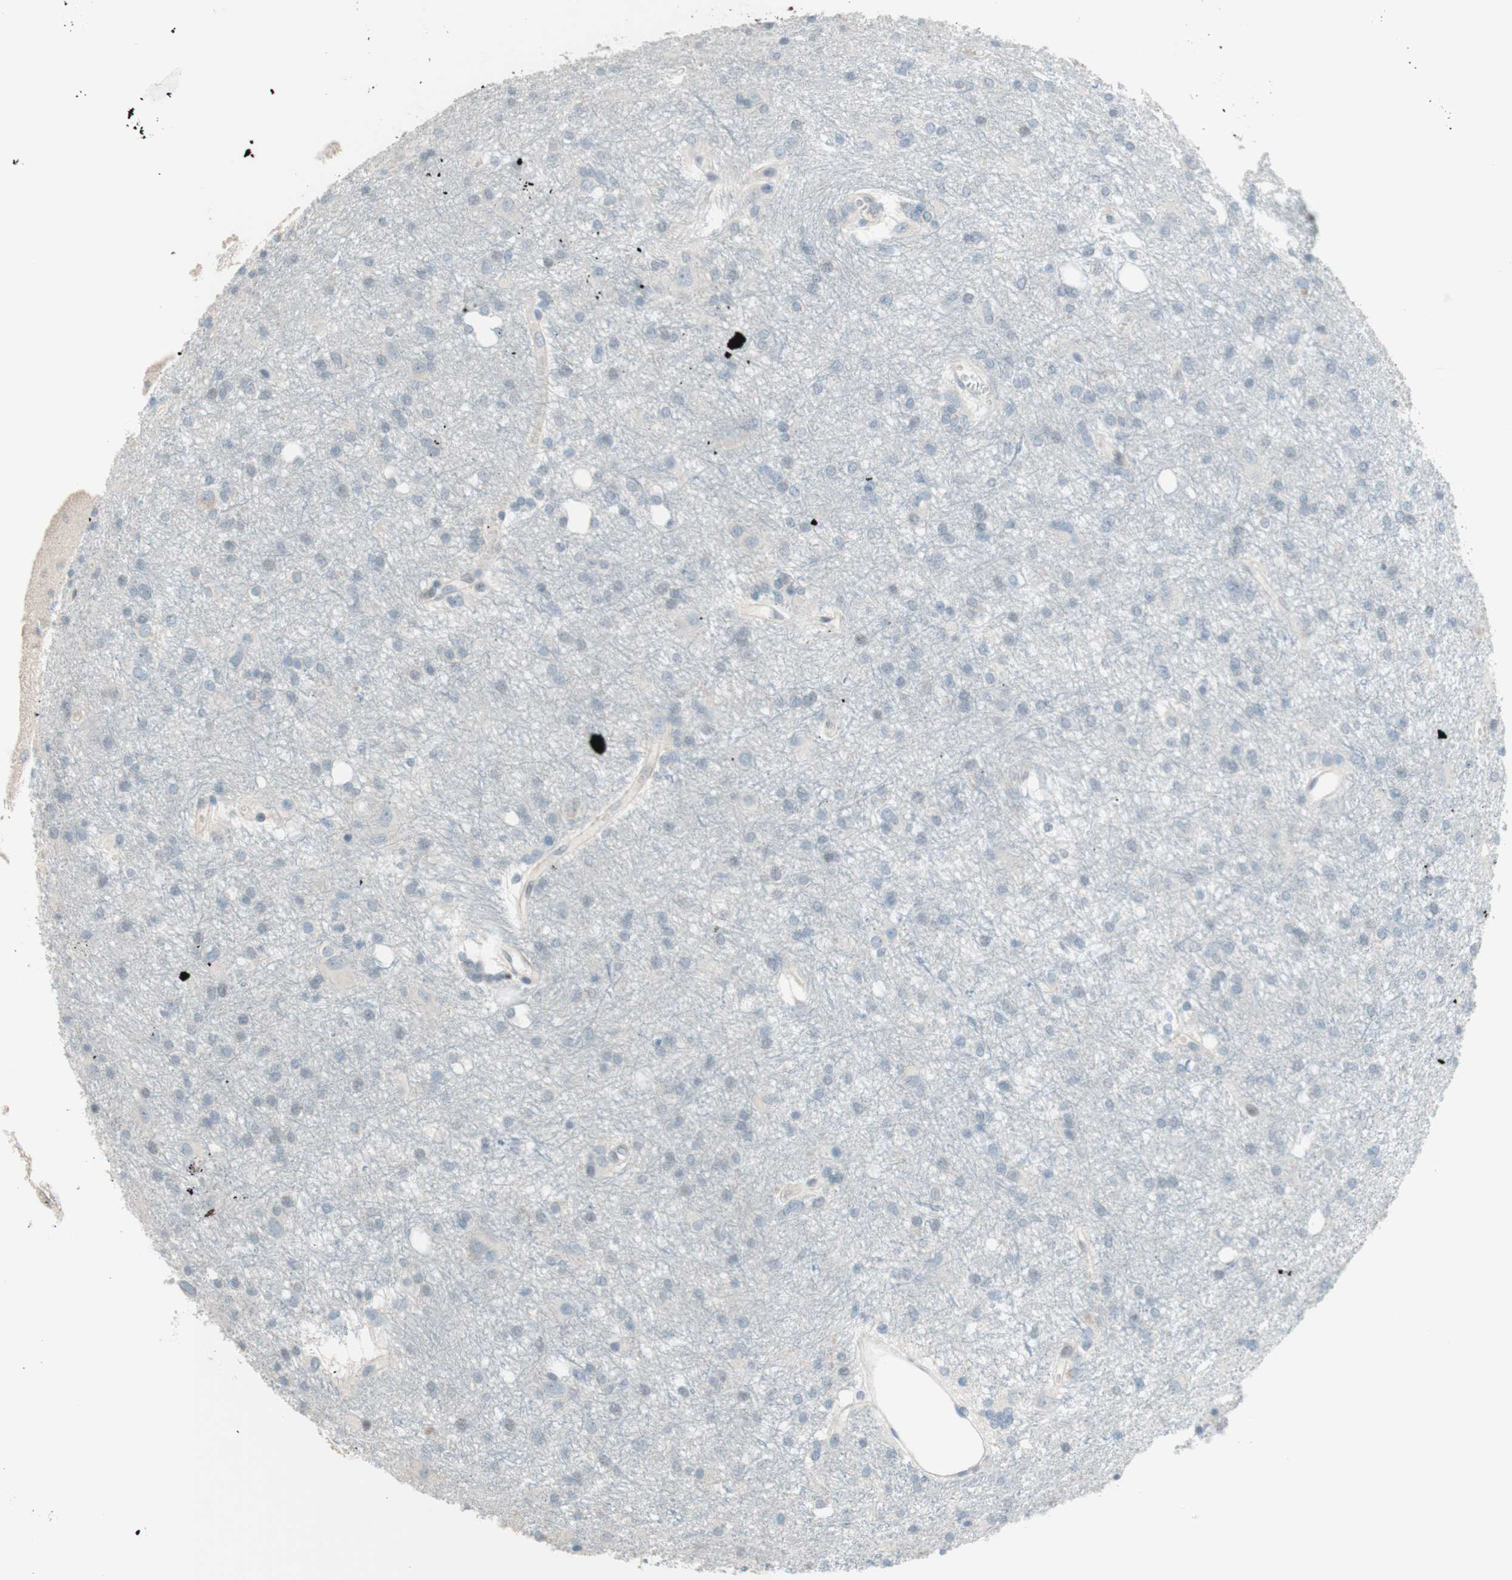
{"staining": {"intensity": "negative", "quantity": "none", "location": "none"}, "tissue": "glioma", "cell_type": "Tumor cells", "image_type": "cancer", "snomed": [{"axis": "morphology", "description": "Glioma, malignant, High grade"}, {"axis": "topography", "description": "Brain"}], "caption": "Immunohistochemistry (IHC) of malignant glioma (high-grade) displays no staining in tumor cells.", "gene": "JPH1", "patient": {"sex": "female", "age": 59}}